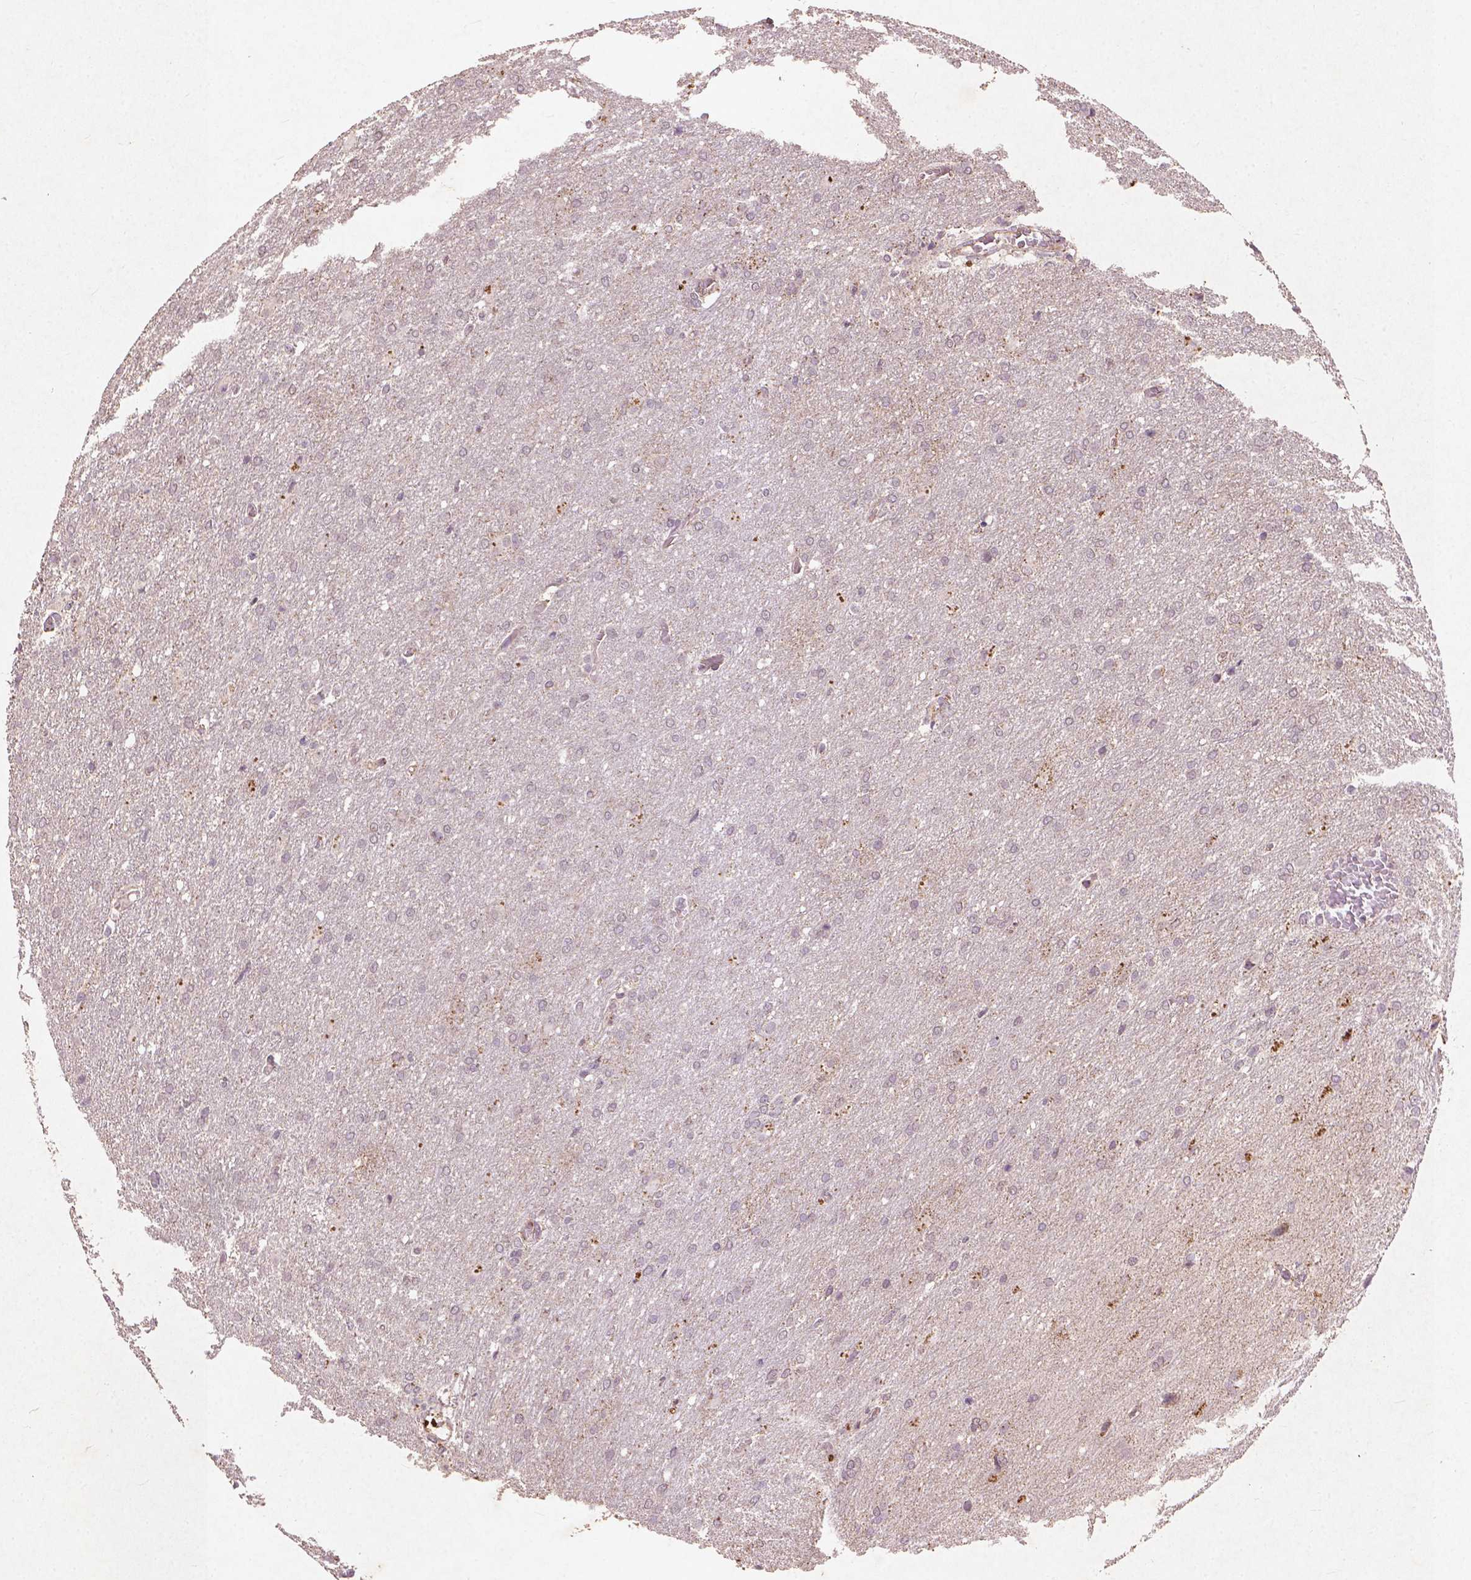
{"staining": {"intensity": "negative", "quantity": "none", "location": "none"}, "tissue": "glioma", "cell_type": "Tumor cells", "image_type": "cancer", "snomed": [{"axis": "morphology", "description": "Glioma, malignant, High grade"}, {"axis": "topography", "description": "Brain"}], "caption": "The histopathology image shows no staining of tumor cells in glioma. Nuclei are stained in blue.", "gene": "SMAD2", "patient": {"sex": "male", "age": 68}}